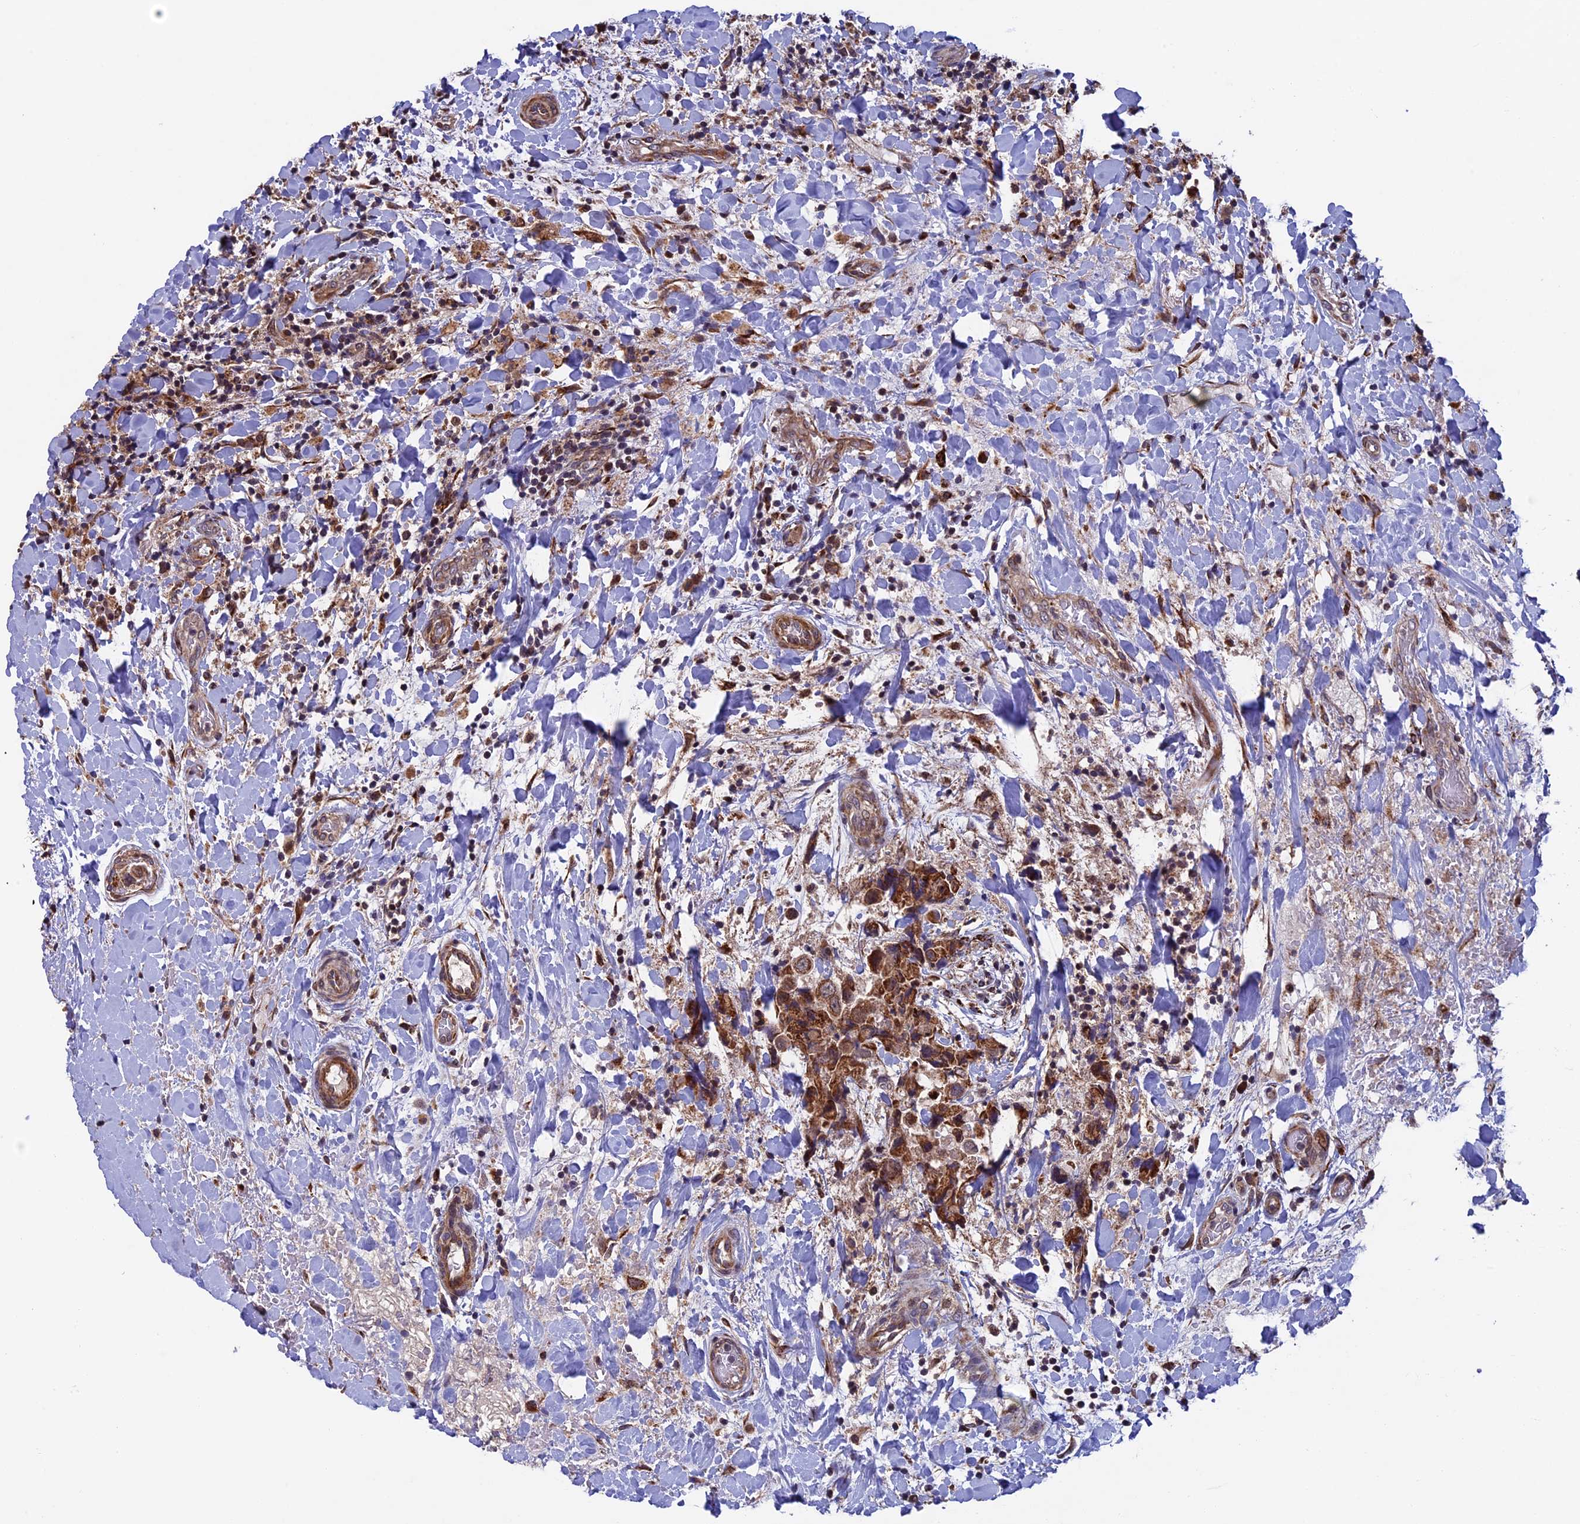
{"staining": {"intensity": "strong", "quantity": ">75%", "location": "cytoplasmic/membranous"}, "tissue": "breast cancer", "cell_type": "Tumor cells", "image_type": "cancer", "snomed": [{"axis": "morphology", "description": "Normal tissue, NOS"}, {"axis": "morphology", "description": "Duct carcinoma"}, {"axis": "topography", "description": "Breast"}], "caption": "Strong cytoplasmic/membranous positivity for a protein is appreciated in approximately >75% of tumor cells of breast cancer using IHC.", "gene": "RNF17", "patient": {"sex": "female", "age": 62}}